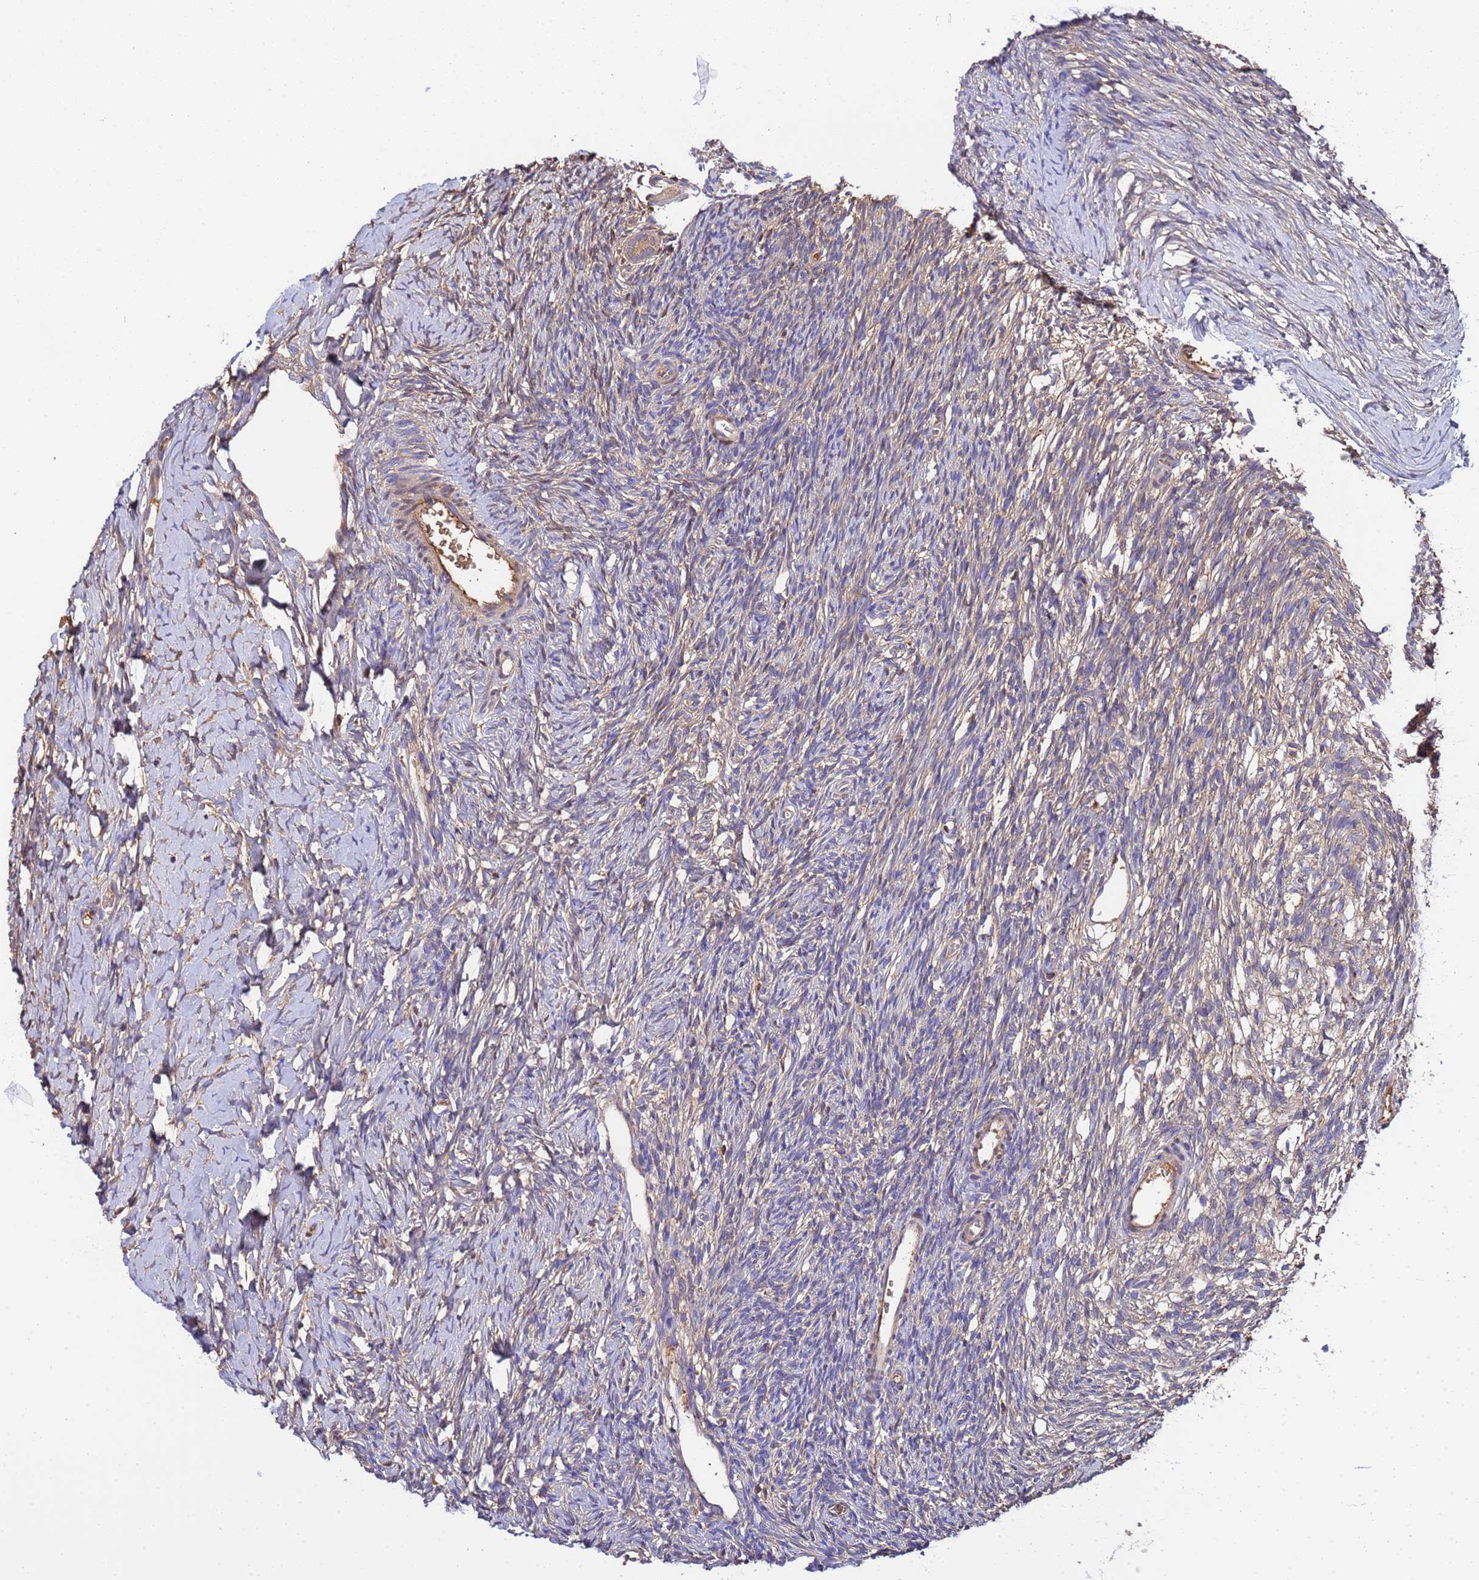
{"staining": {"intensity": "weak", "quantity": "25%-75%", "location": "cytoplasmic/membranous"}, "tissue": "ovary", "cell_type": "Follicle cells", "image_type": "normal", "snomed": [{"axis": "morphology", "description": "Normal tissue, NOS"}, {"axis": "topography", "description": "Ovary"}], "caption": "Protein analysis of normal ovary exhibits weak cytoplasmic/membranous staining in about 25%-75% of follicle cells. (brown staining indicates protein expression, while blue staining denotes nuclei).", "gene": "GLUD1", "patient": {"sex": "female", "age": 39}}